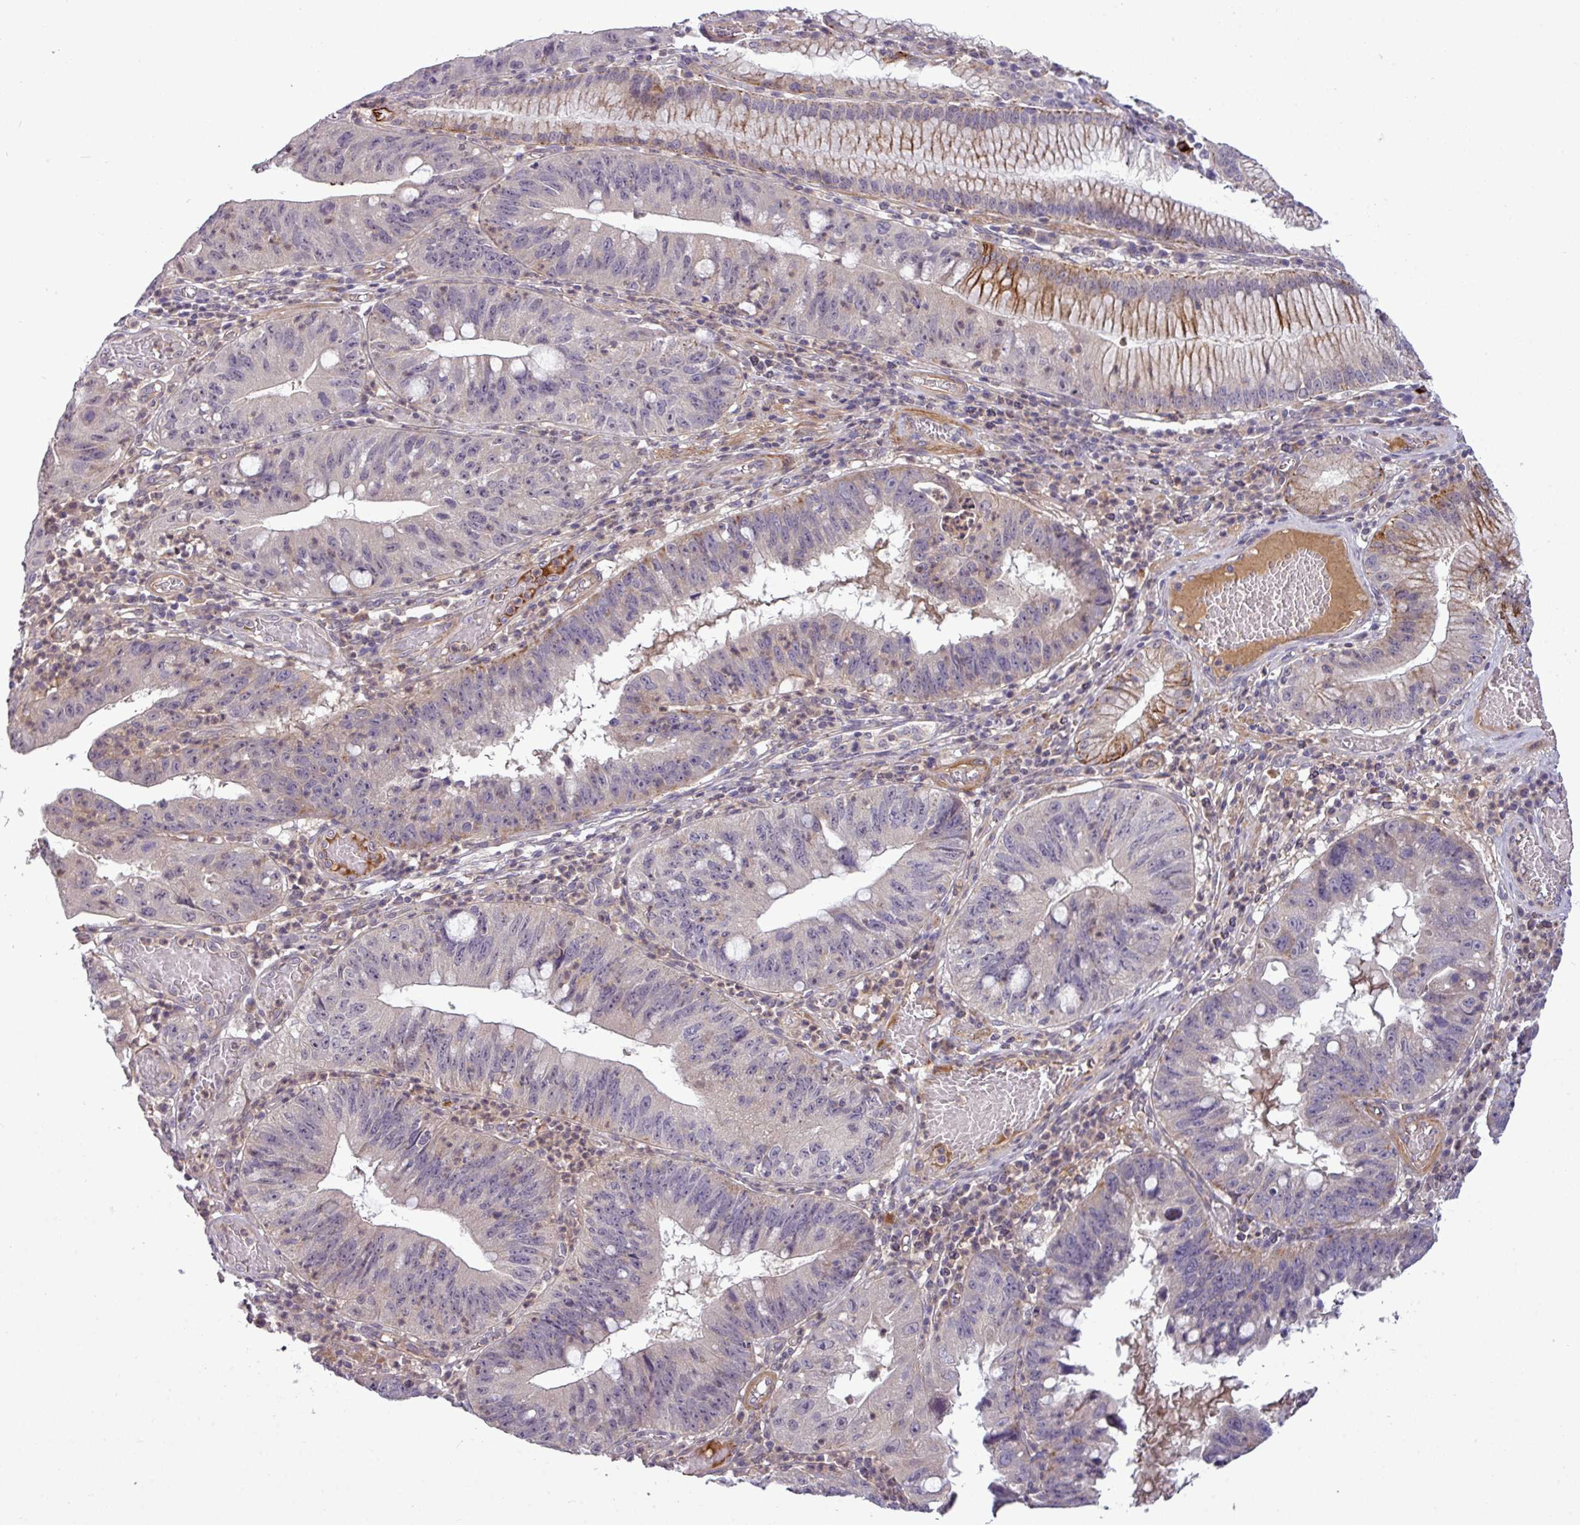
{"staining": {"intensity": "negative", "quantity": "none", "location": "none"}, "tissue": "stomach cancer", "cell_type": "Tumor cells", "image_type": "cancer", "snomed": [{"axis": "morphology", "description": "Adenocarcinoma, NOS"}, {"axis": "topography", "description": "Stomach"}], "caption": "This is an IHC histopathology image of stomach adenocarcinoma. There is no expression in tumor cells.", "gene": "ZNF35", "patient": {"sex": "male", "age": 59}}